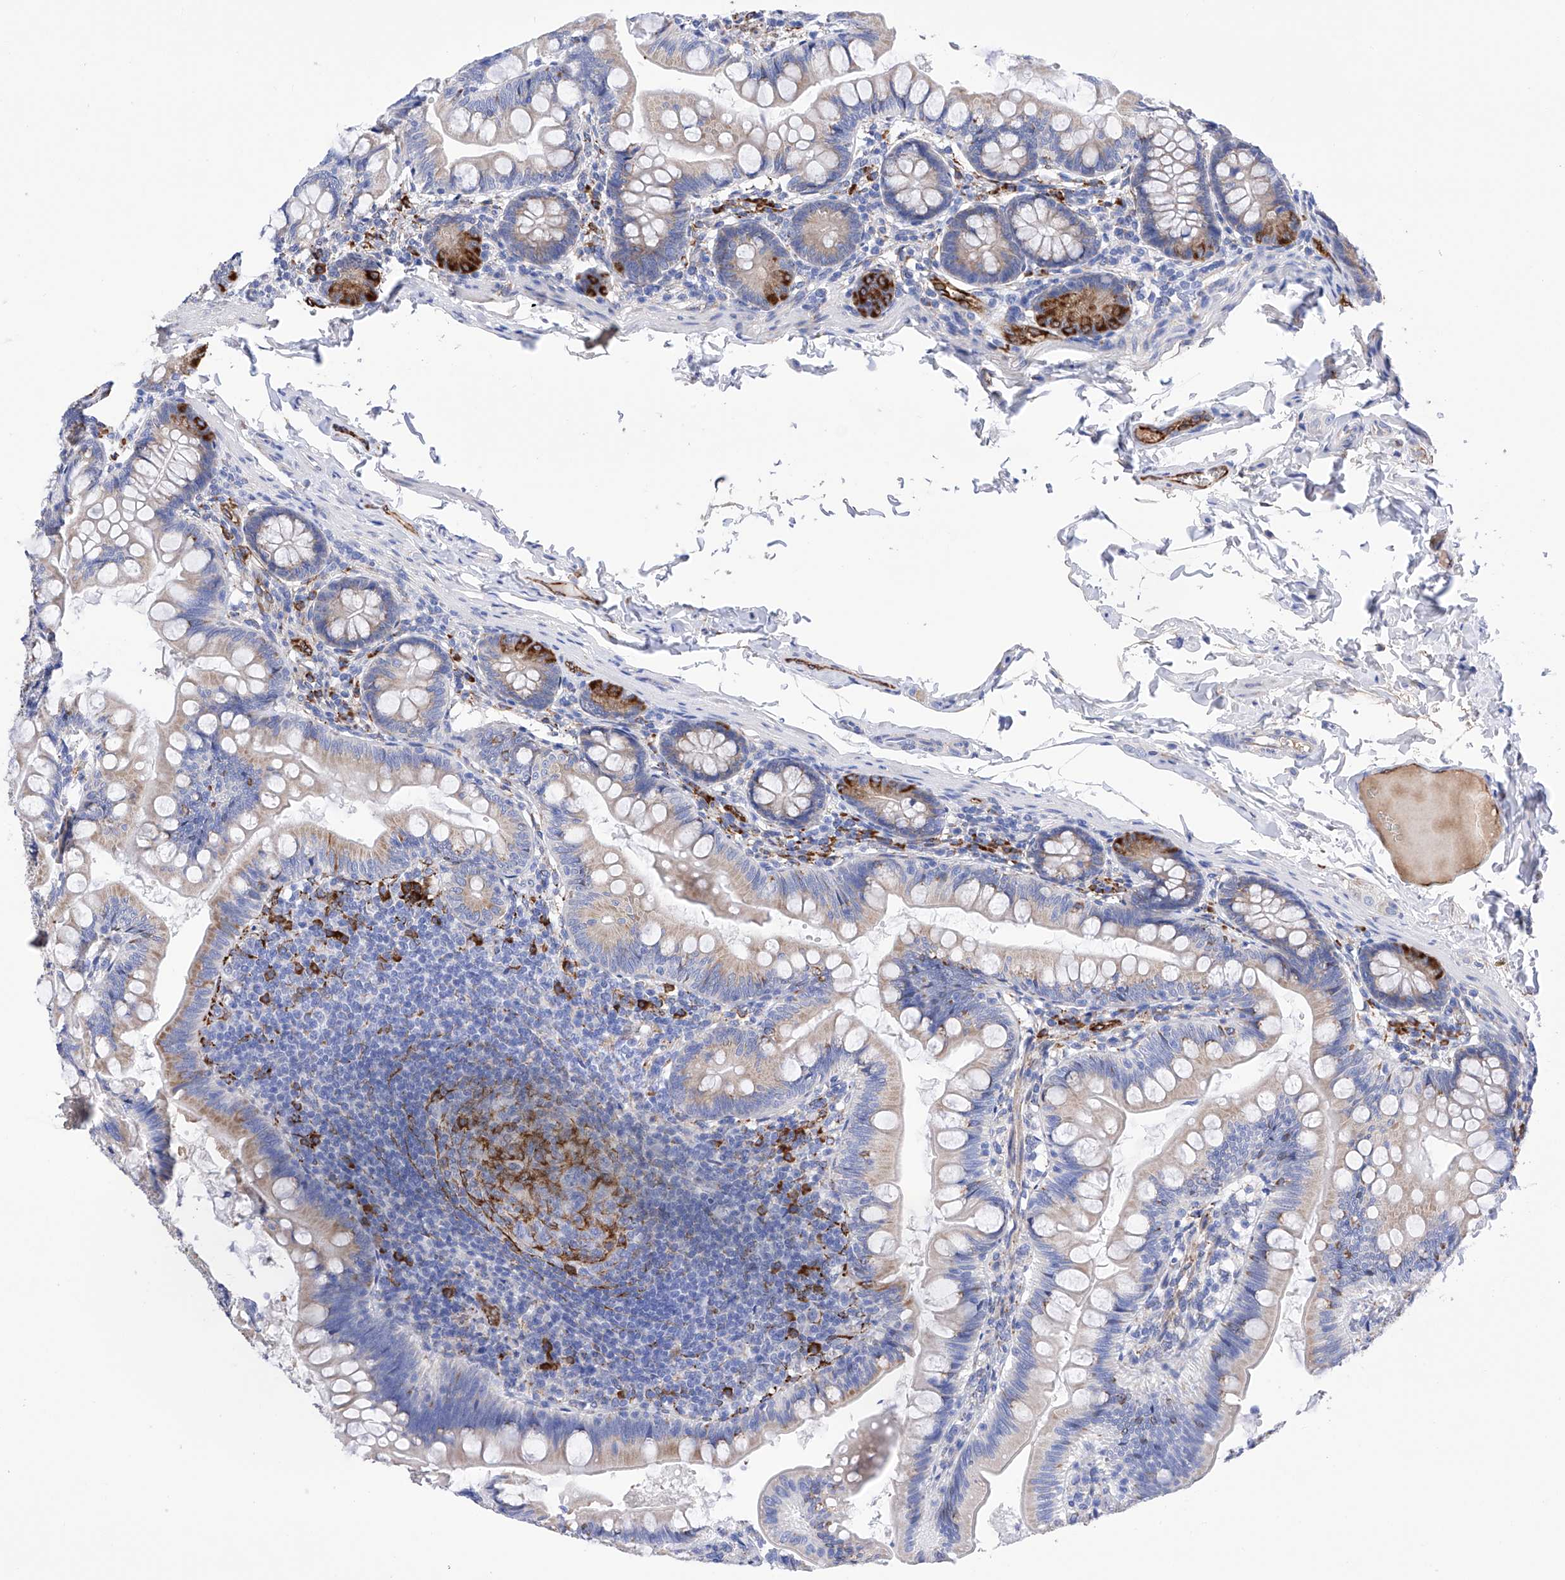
{"staining": {"intensity": "strong", "quantity": "<25%", "location": "cytoplasmic/membranous"}, "tissue": "small intestine", "cell_type": "Glandular cells", "image_type": "normal", "snomed": [{"axis": "morphology", "description": "Normal tissue, NOS"}, {"axis": "topography", "description": "Small intestine"}], "caption": "A brown stain labels strong cytoplasmic/membranous staining of a protein in glandular cells of benign small intestine.", "gene": "PDIA5", "patient": {"sex": "male", "age": 7}}